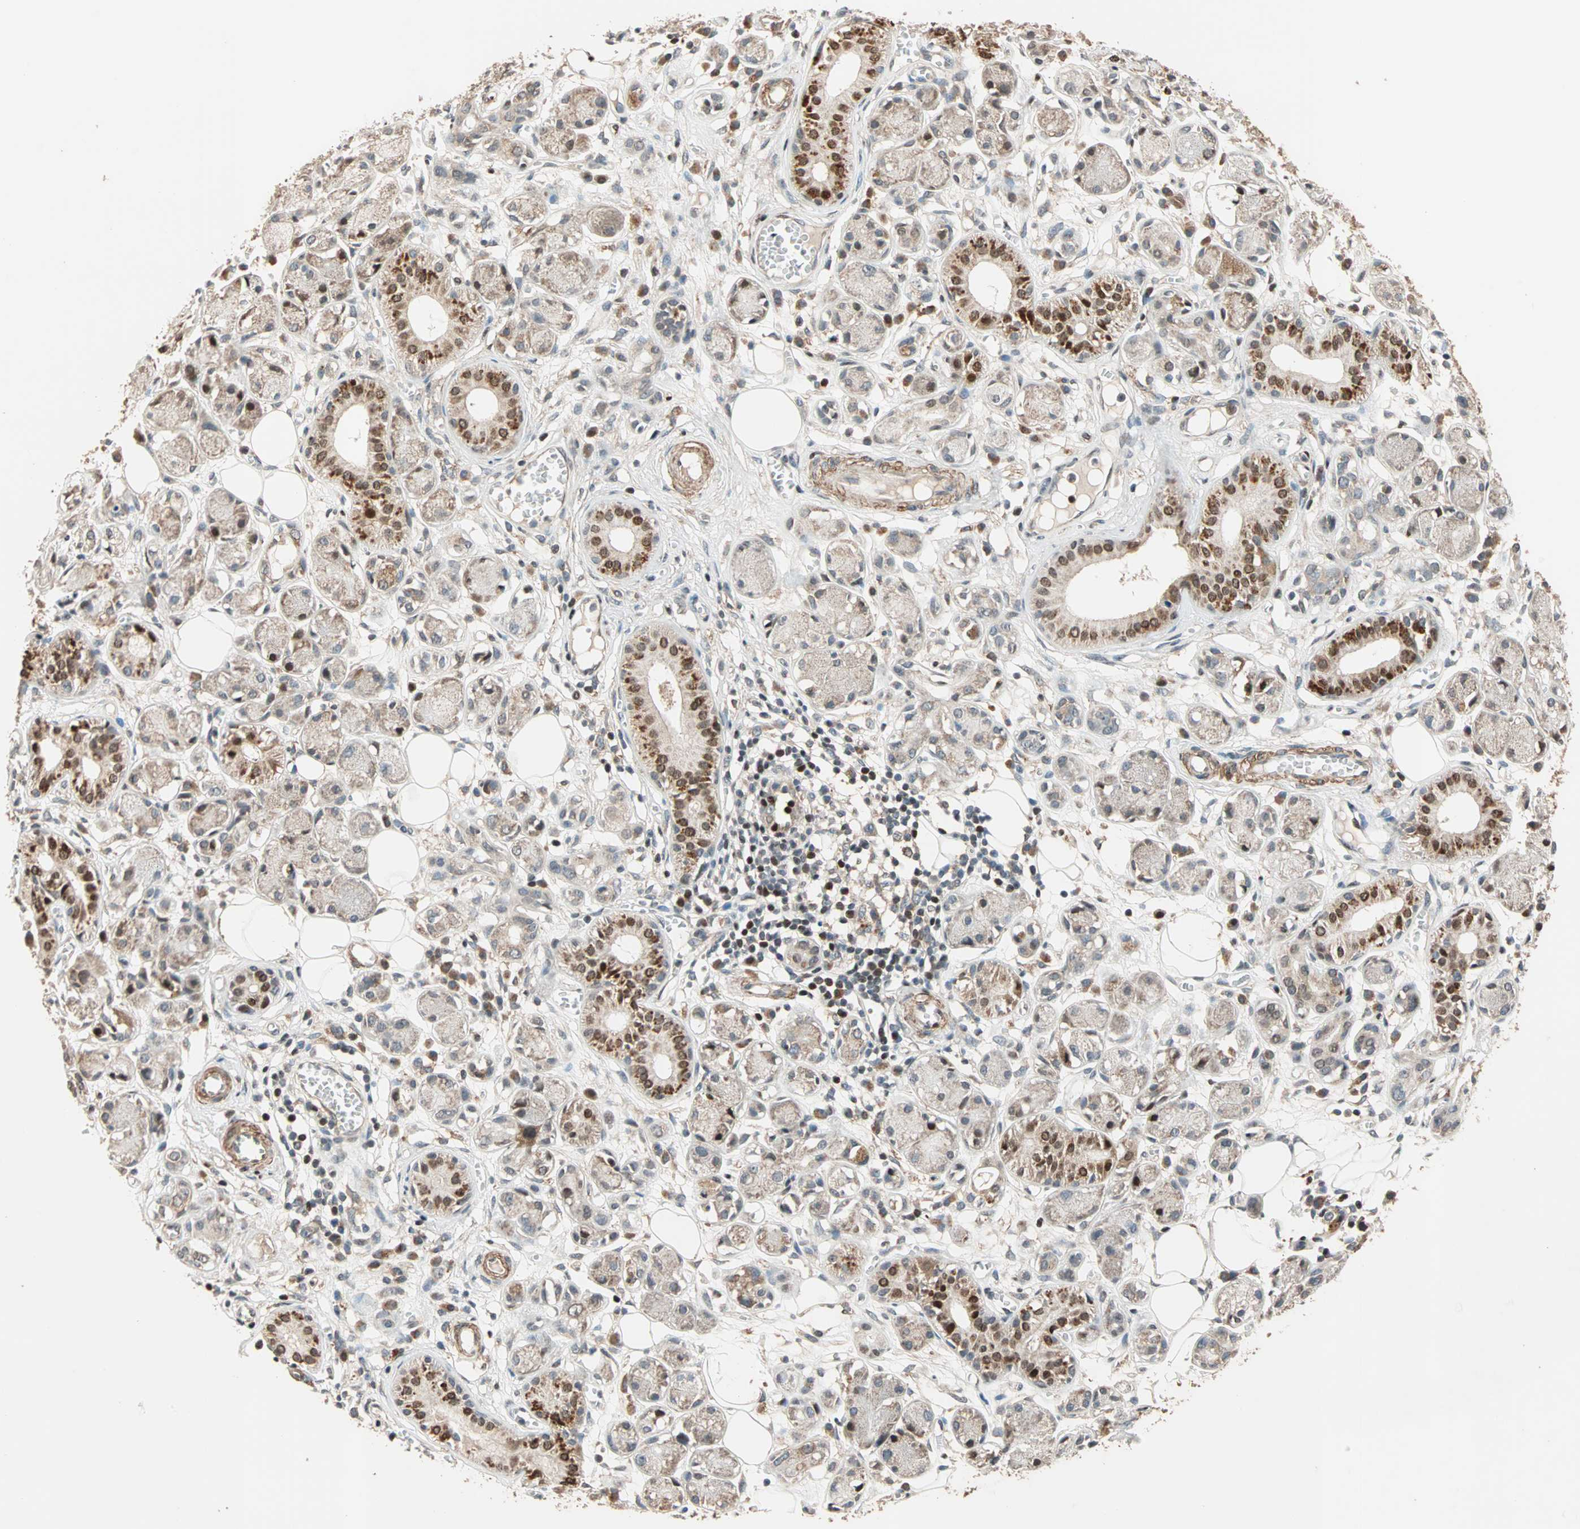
{"staining": {"intensity": "weak", "quantity": "25%-75%", "location": "cytoplasmic/membranous,nuclear"}, "tissue": "adipose tissue", "cell_type": "Adipocytes", "image_type": "normal", "snomed": [{"axis": "morphology", "description": "Normal tissue, NOS"}, {"axis": "morphology", "description": "Inflammation, NOS"}, {"axis": "topography", "description": "Vascular tissue"}, {"axis": "topography", "description": "Salivary gland"}], "caption": "Adipocytes exhibit low levels of weak cytoplasmic/membranous,nuclear positivity in about 25%-75% of cells in benign human adipose tissue.", "gene": "HECW1", "patient": {"sex": "female", "age": 75}}